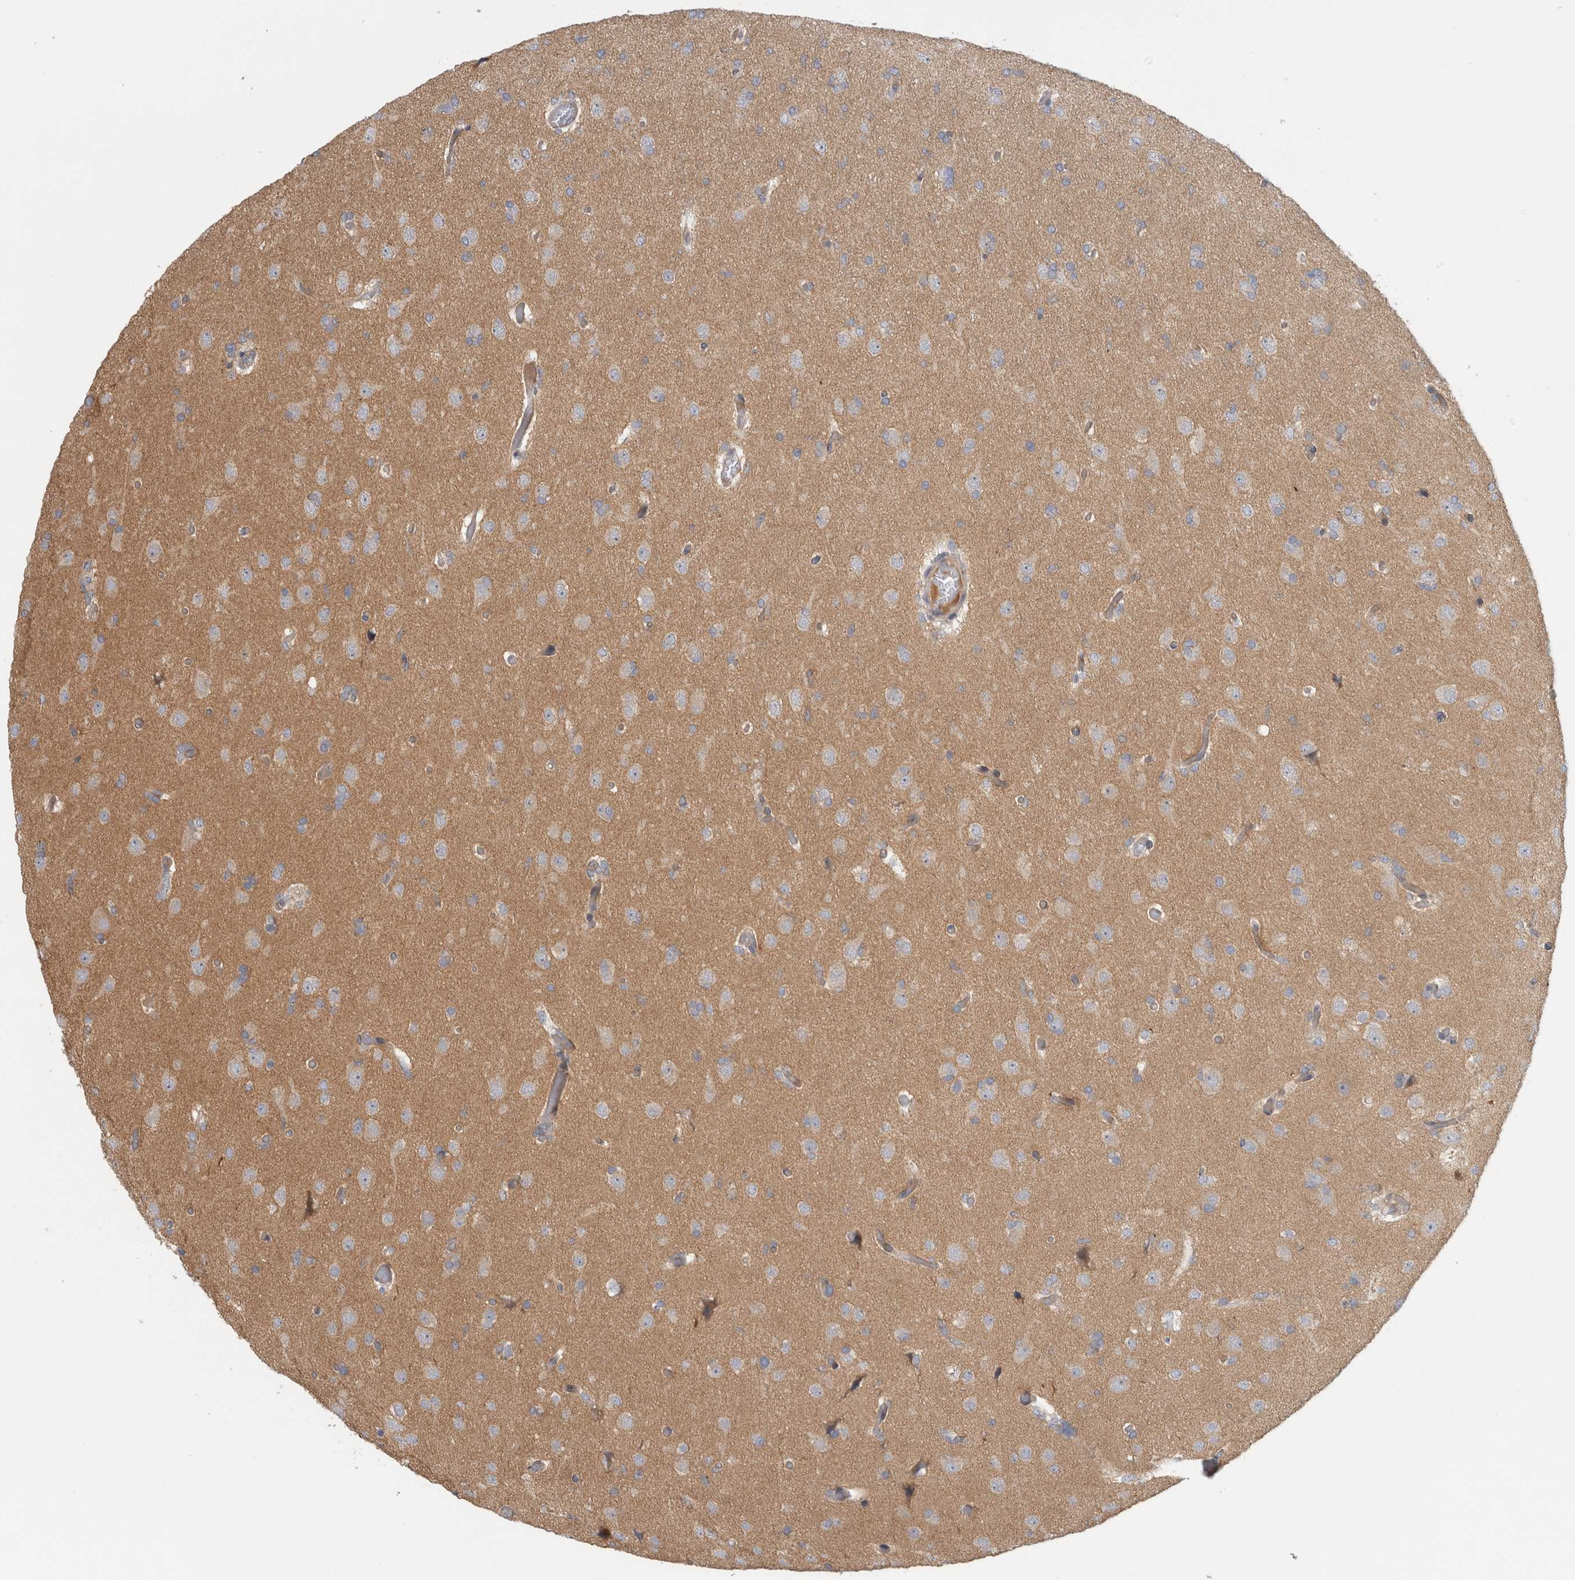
{"staining": {"intensity": "weak", "quantity": "<25%", "location": "cytoplasmic/membranous"}, "tissue": "glioma", "cell_type": "Tumor cells", "image_type": "cancer", "snomed": [{"axis": "morphology", "description": "Glioma, malignant, High grade"}, {"axis": "topography", "description": "Cerebral cortex"}], "caption": "Immunohistochemical staining of malignant glioma (high-grade) displays no significant expression in tumor cells.", "gene": "ZNF804B", "patient": {"sex": "female", "age": 36}}